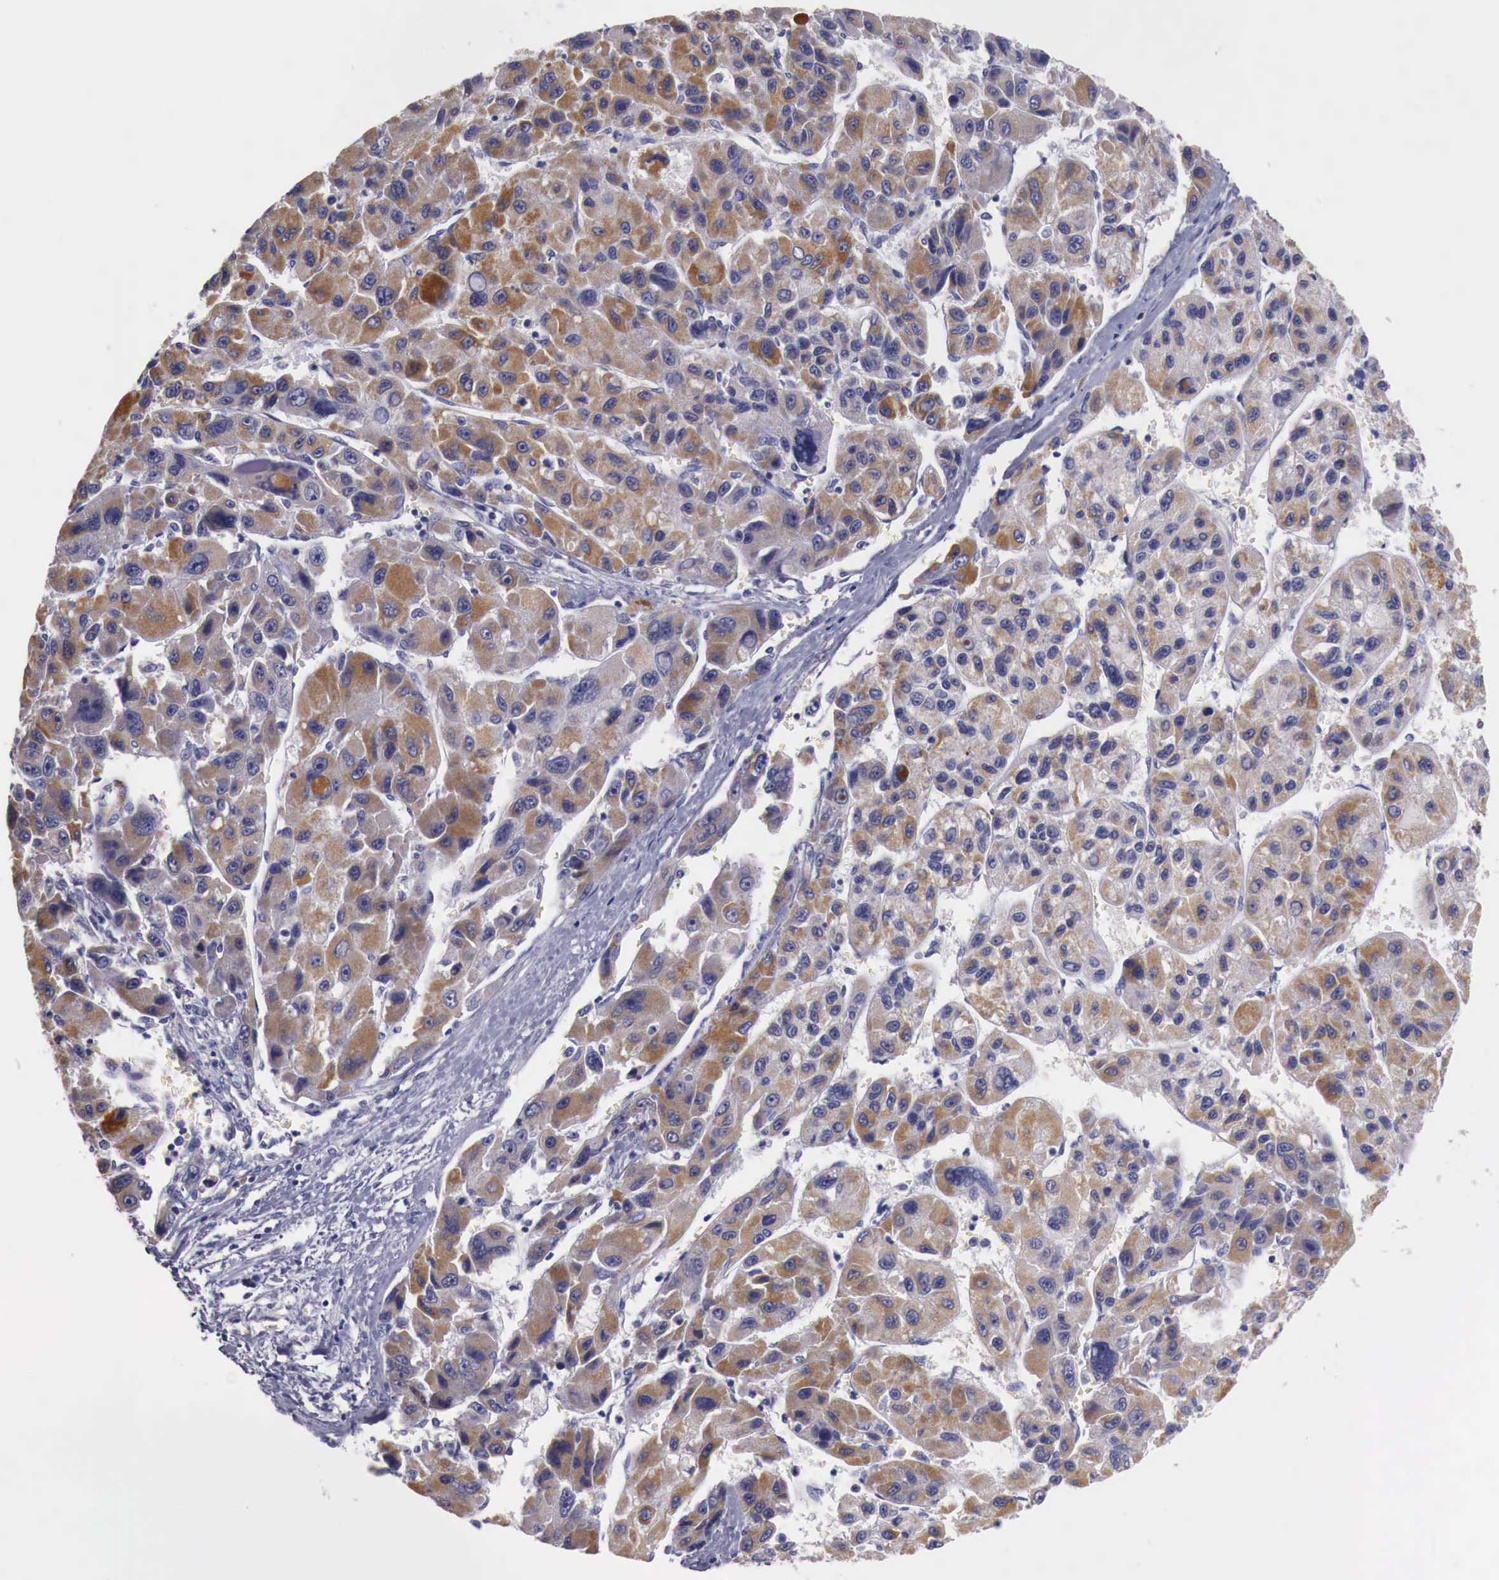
{"staining": {"intensity": "moderate", "quantity": ">75%", "location": "cytoplasmic/membranous"}, "tissue": "liver cancer", "cell_type": "Tumor cells", "image_type": "cancer", "snomed": [{"axis": "morphology", "description": "Carcinoma, Hepatocellular, NOS"}, {"axis": "topography", "description": "Liver"}], "caption": "The micrograph displays staining of hepatocellular carcinoma (liver), revealing moderate cytoplasmic/membranous protein expression (brown color) within tumor cells.", "gene": "NREP", "patient": {"sex": "male", "age": 64}}